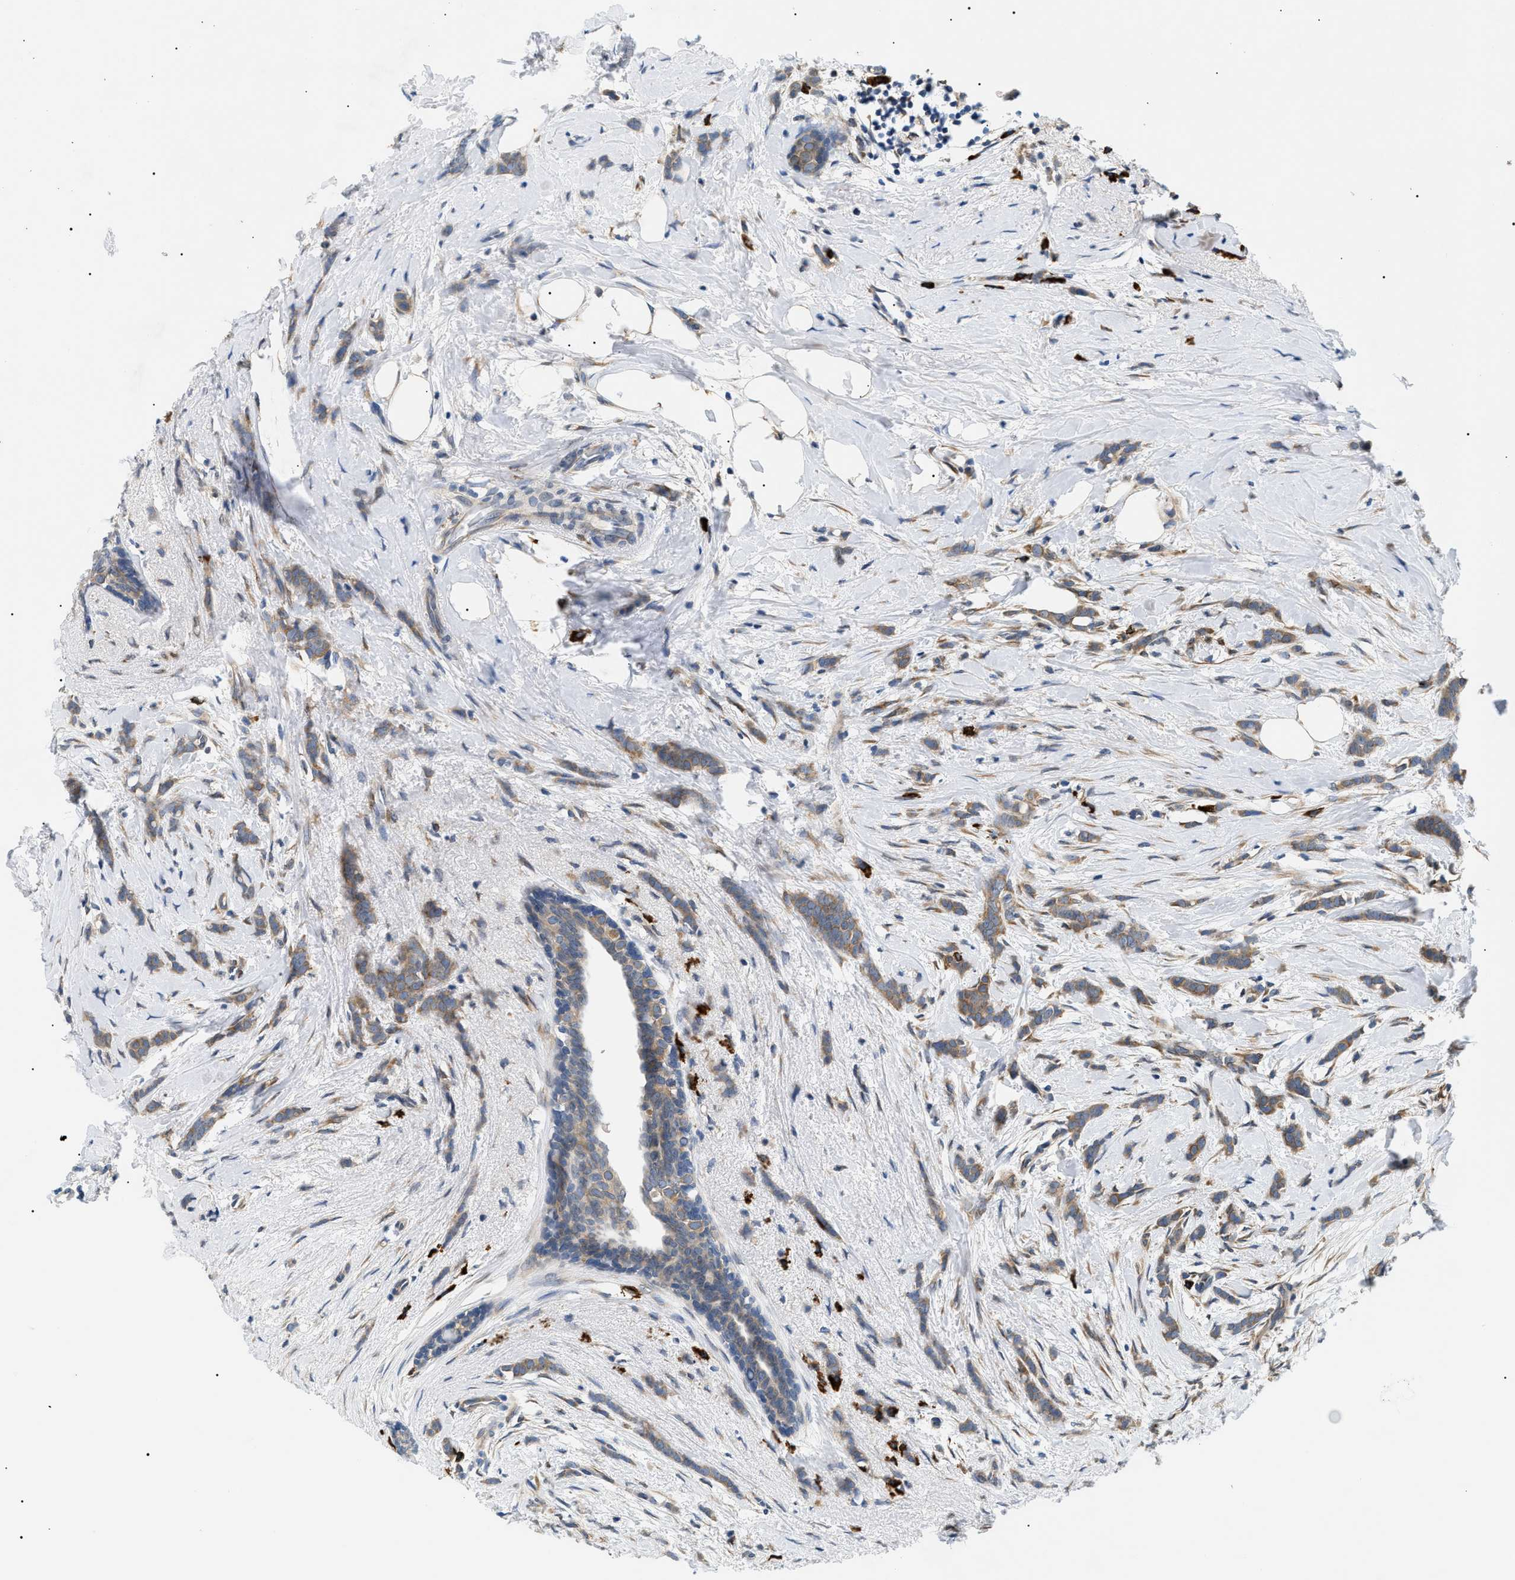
{"staining": {"intensity": "moderate", "quantity": ">75%", "location": "cytoplasmic/membranous"}, "tissue": "breast cancer", "cell_type": "Tumor cells", "image_type": "cancer", "snomed": [{"axis": "morphology", "description": "Lobular carcinoma, in situ"}, {"axis": "morphology", "description": "Lobular carcinoma"}, {"axis": "topography", "description": "Breast"}], "caption": "Breast lobular carcinoma in situ stained with DAB (3,3'-diaminobenzidine) immunohistochemistry displays medium levels of moderate cytoplasmic/membranous positivity in about >75% of tumor cells. Ihc stains the protein in brown and the nuclei are stained blue.", "gene": "DERL1", "patient": {"sex": "female", "age": 41}}